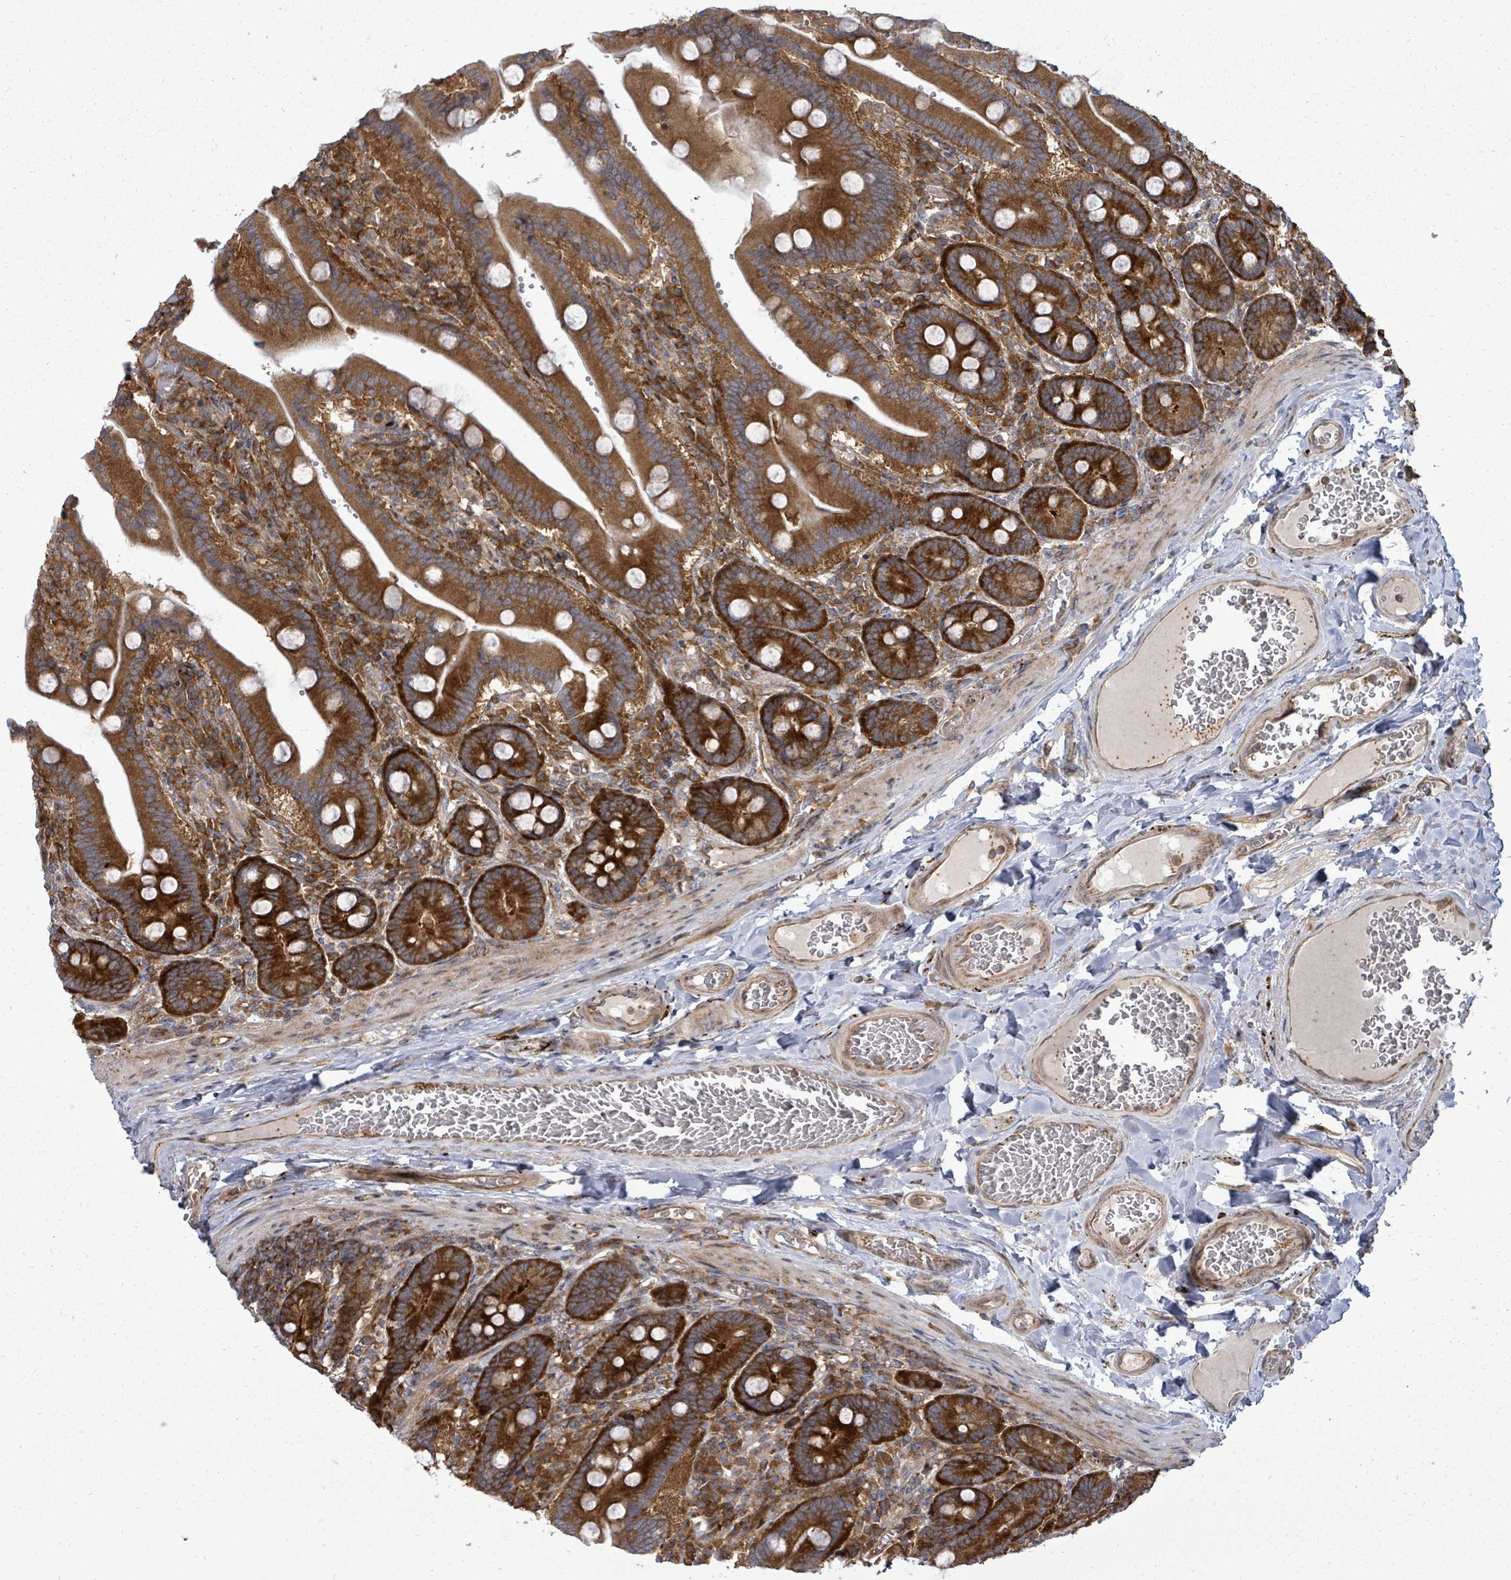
{"staining": {"intensity": "strong", "quantity": ">75%", "location": "cytoplasmic/membranous"}, "tissue": "duodenum", "cell_type": "Glandular cells", "image_type": "normal", "snomed": [{"axis": "morphology", "description": "Normal tissue, NOS"}, {"axis": "topography", "description": "Duodenum"}], "caption": "The micrograph shows staining of unremarkable duodenum, revealing strong cytoplasmic/membranous protein staining (brown color) within glandular cells. Using DAB (3,3'-diaminobenzidine) (brown) and hematoxylin (blue) stains, captured at high magnification using brightfield microscopy.", "gene": "EIF3CL", "patient": {"sex": "female", "age": 62}}